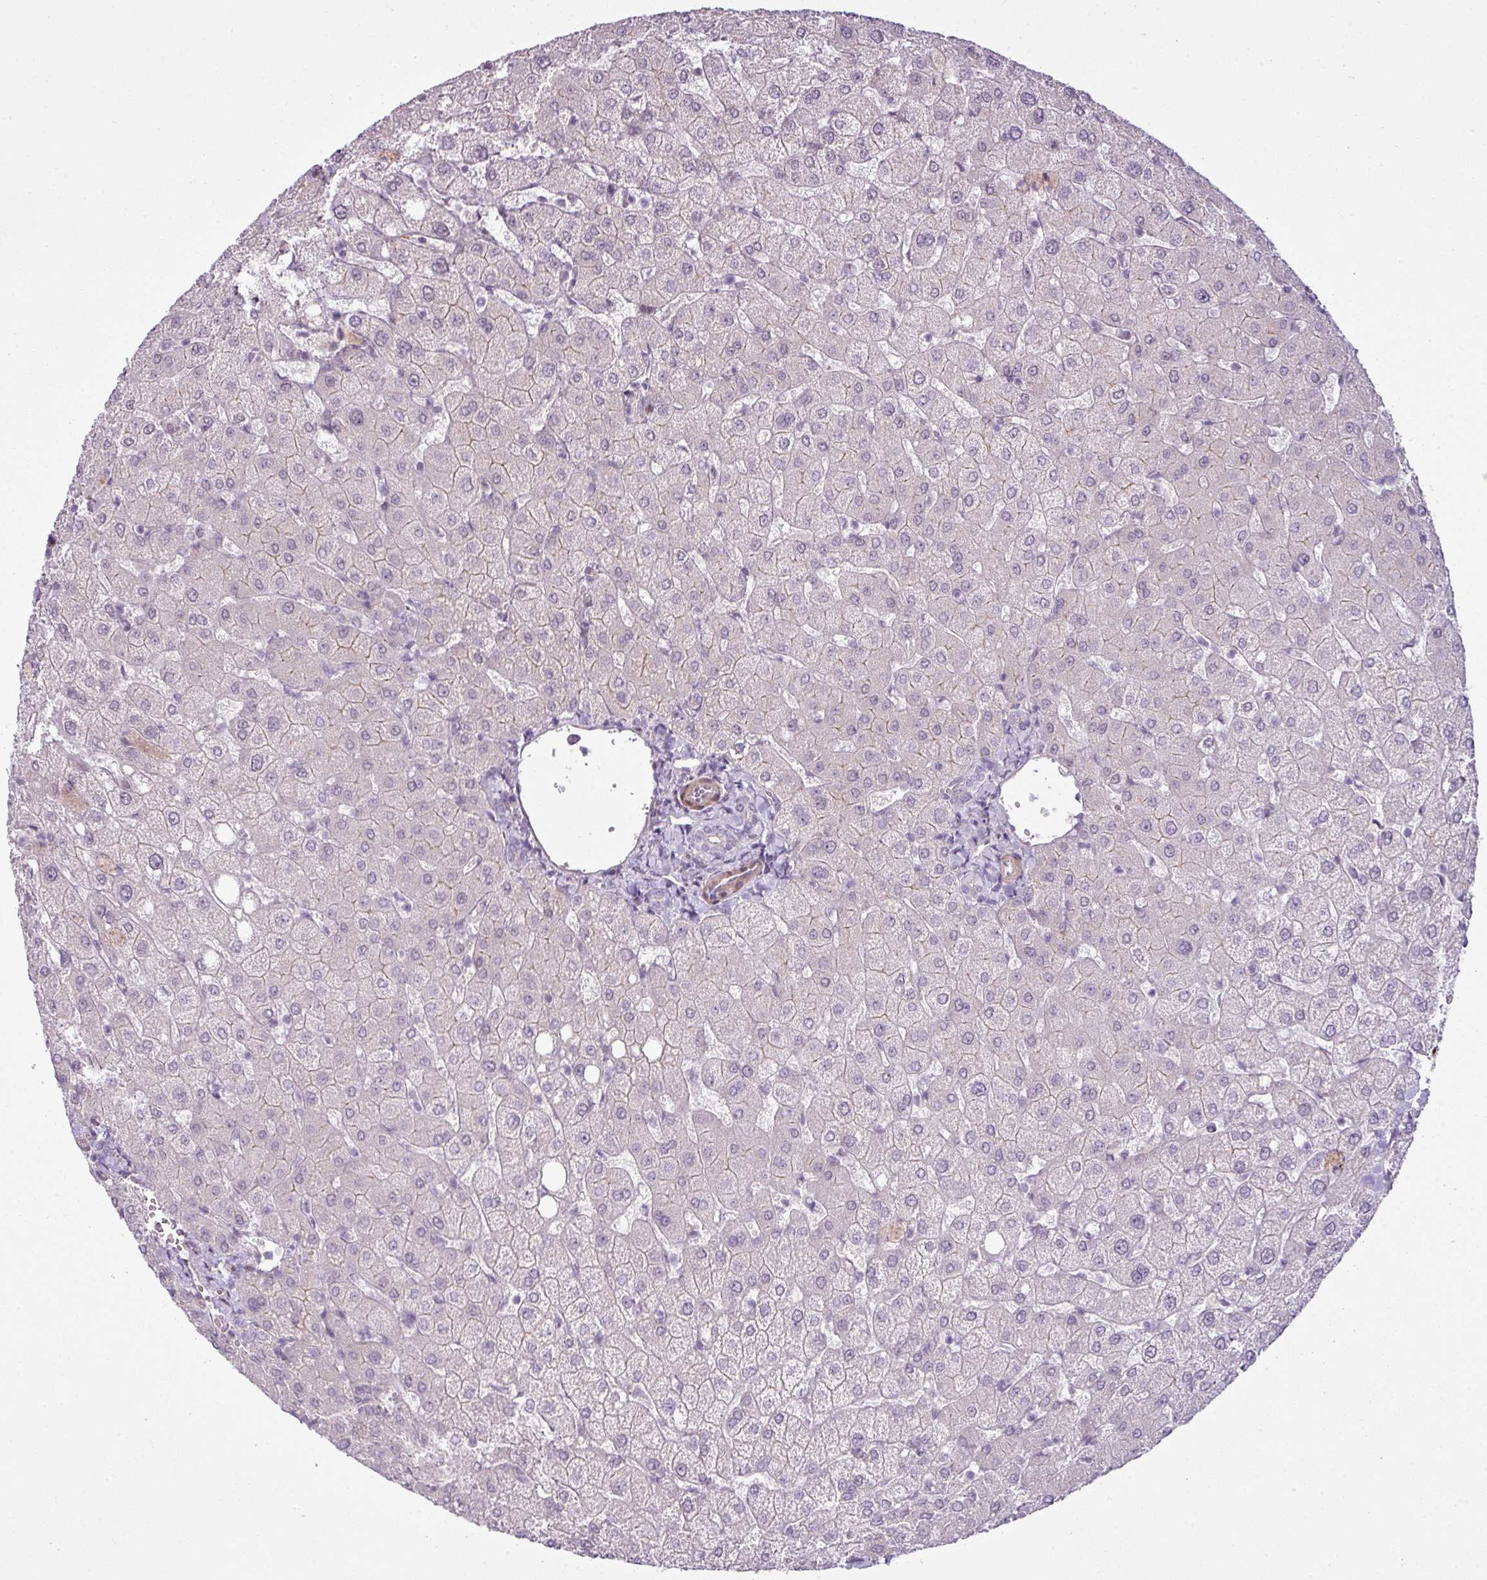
{"staining": {"intensity": "negative", "quantity": "none", "location": "none"}, "tissue": "liver", "cell_type": "Cholangiocytes", "image_type": "normal", "snomed": [{"axis": "morphology", "description": "Normal tissue, NOS"}, {"axis": "topography", "description": "Liver"}], "caption": "The immunohistochemistry (IHC) image has no significant staining in cholangiocytes of liver. The staining is performed using DAB (3,3'-diaminobenzidine) brown chromogen with nuclei counter-stained in using hematoxylin.", "gene": "ZNF688", "patient": {"sex": "female", "age": 54}}